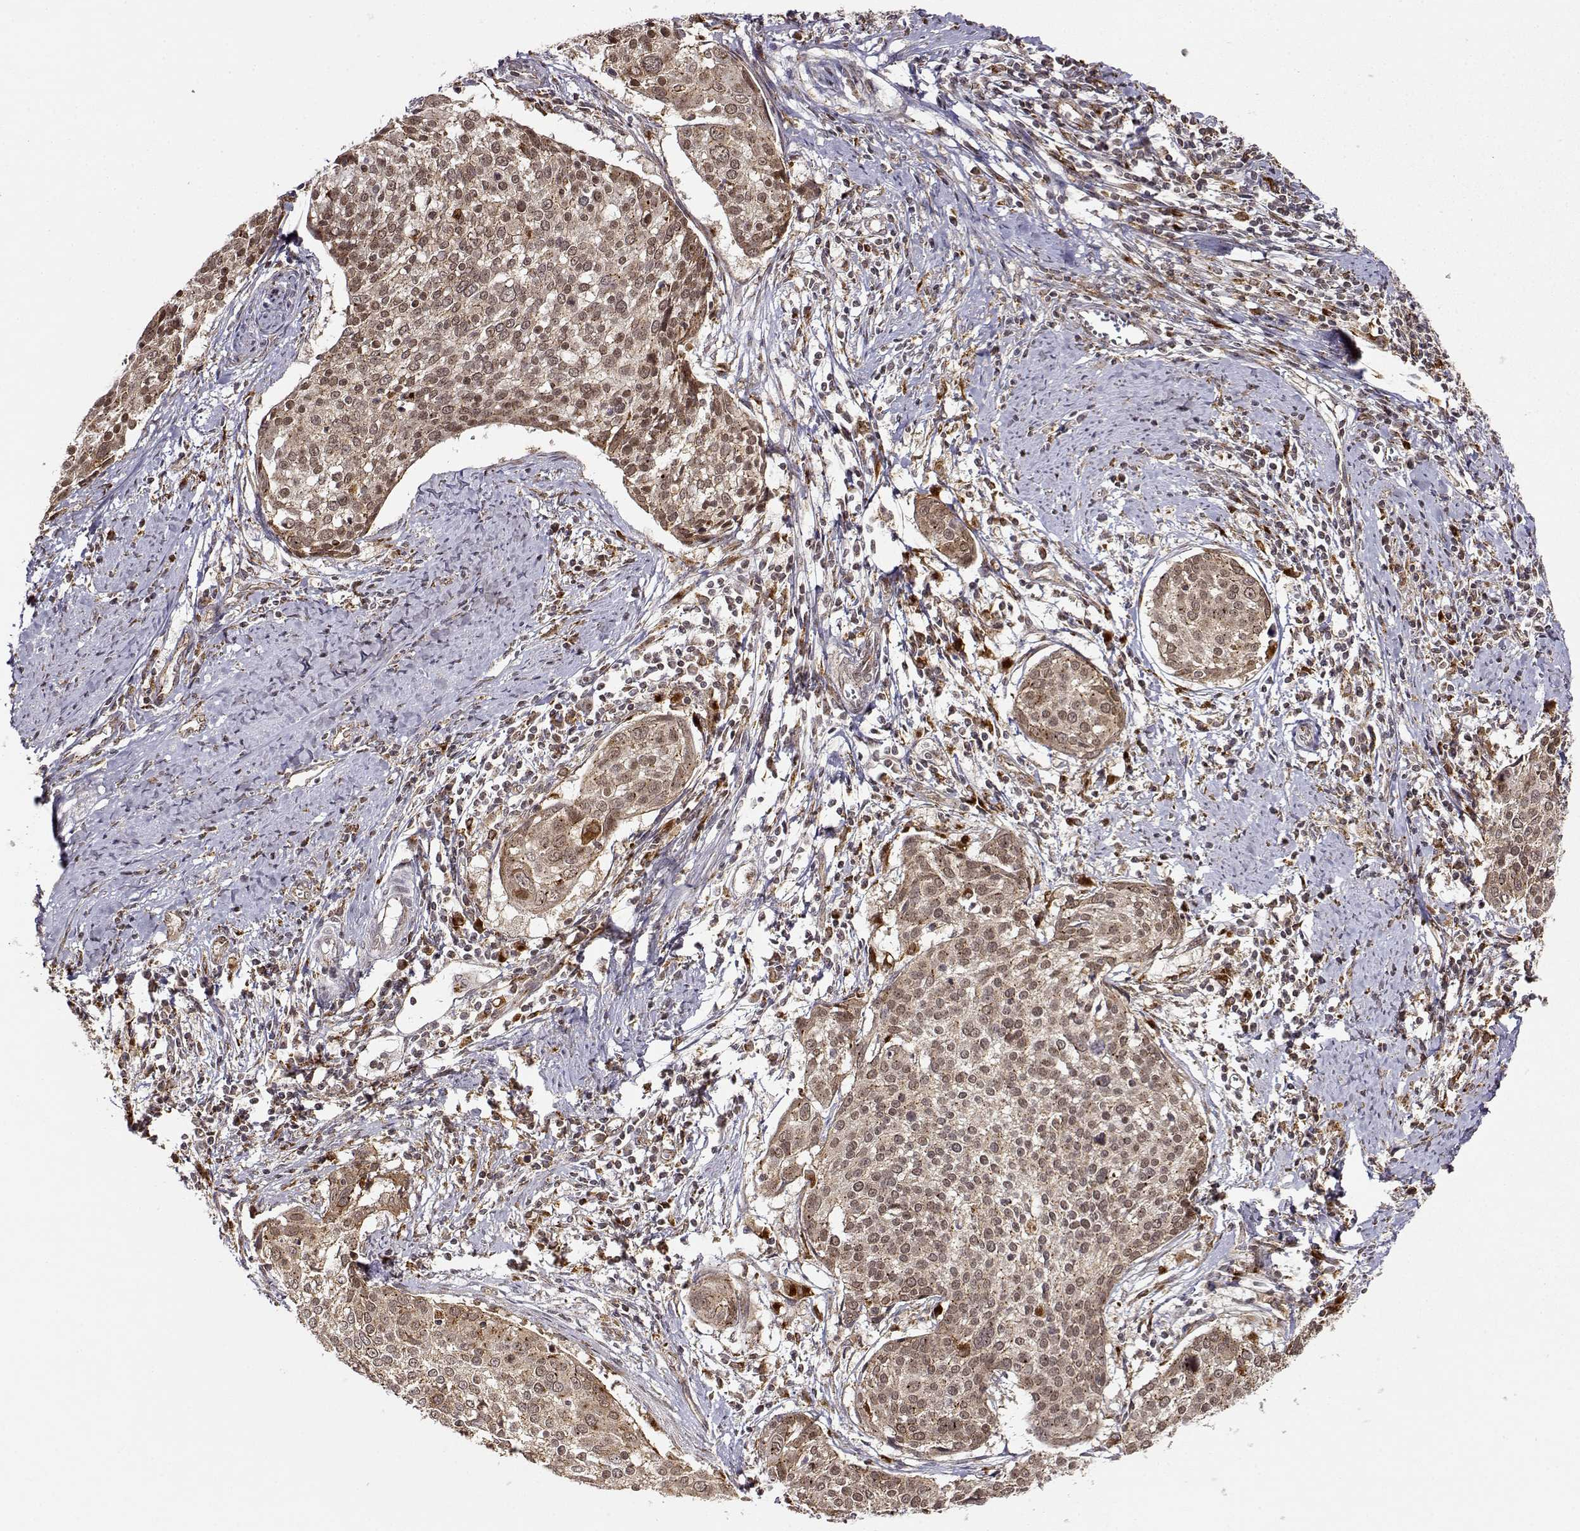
{"staining": {"intensity": "moderate", "quantity": ">75%", "location": "cytoplasmic/membranous"}, "tissue": "cervical cancer", "cell_type": "Tumor cells", "image_type": "cancer", "snomed": [{"axis": "morphology", "description": "Squamous cell carcinoma, NOS"}, {"axis": "topography", "description": "Cervix"}], "caption": "Protein staining of squamous cell carcinoma (cervical) tissue demonstrates moderate cytoplasmic/membranous staining in about >75% of tumor cells.", "gene": "RNF13", "patient": {"sex": "female", "age": 39}}